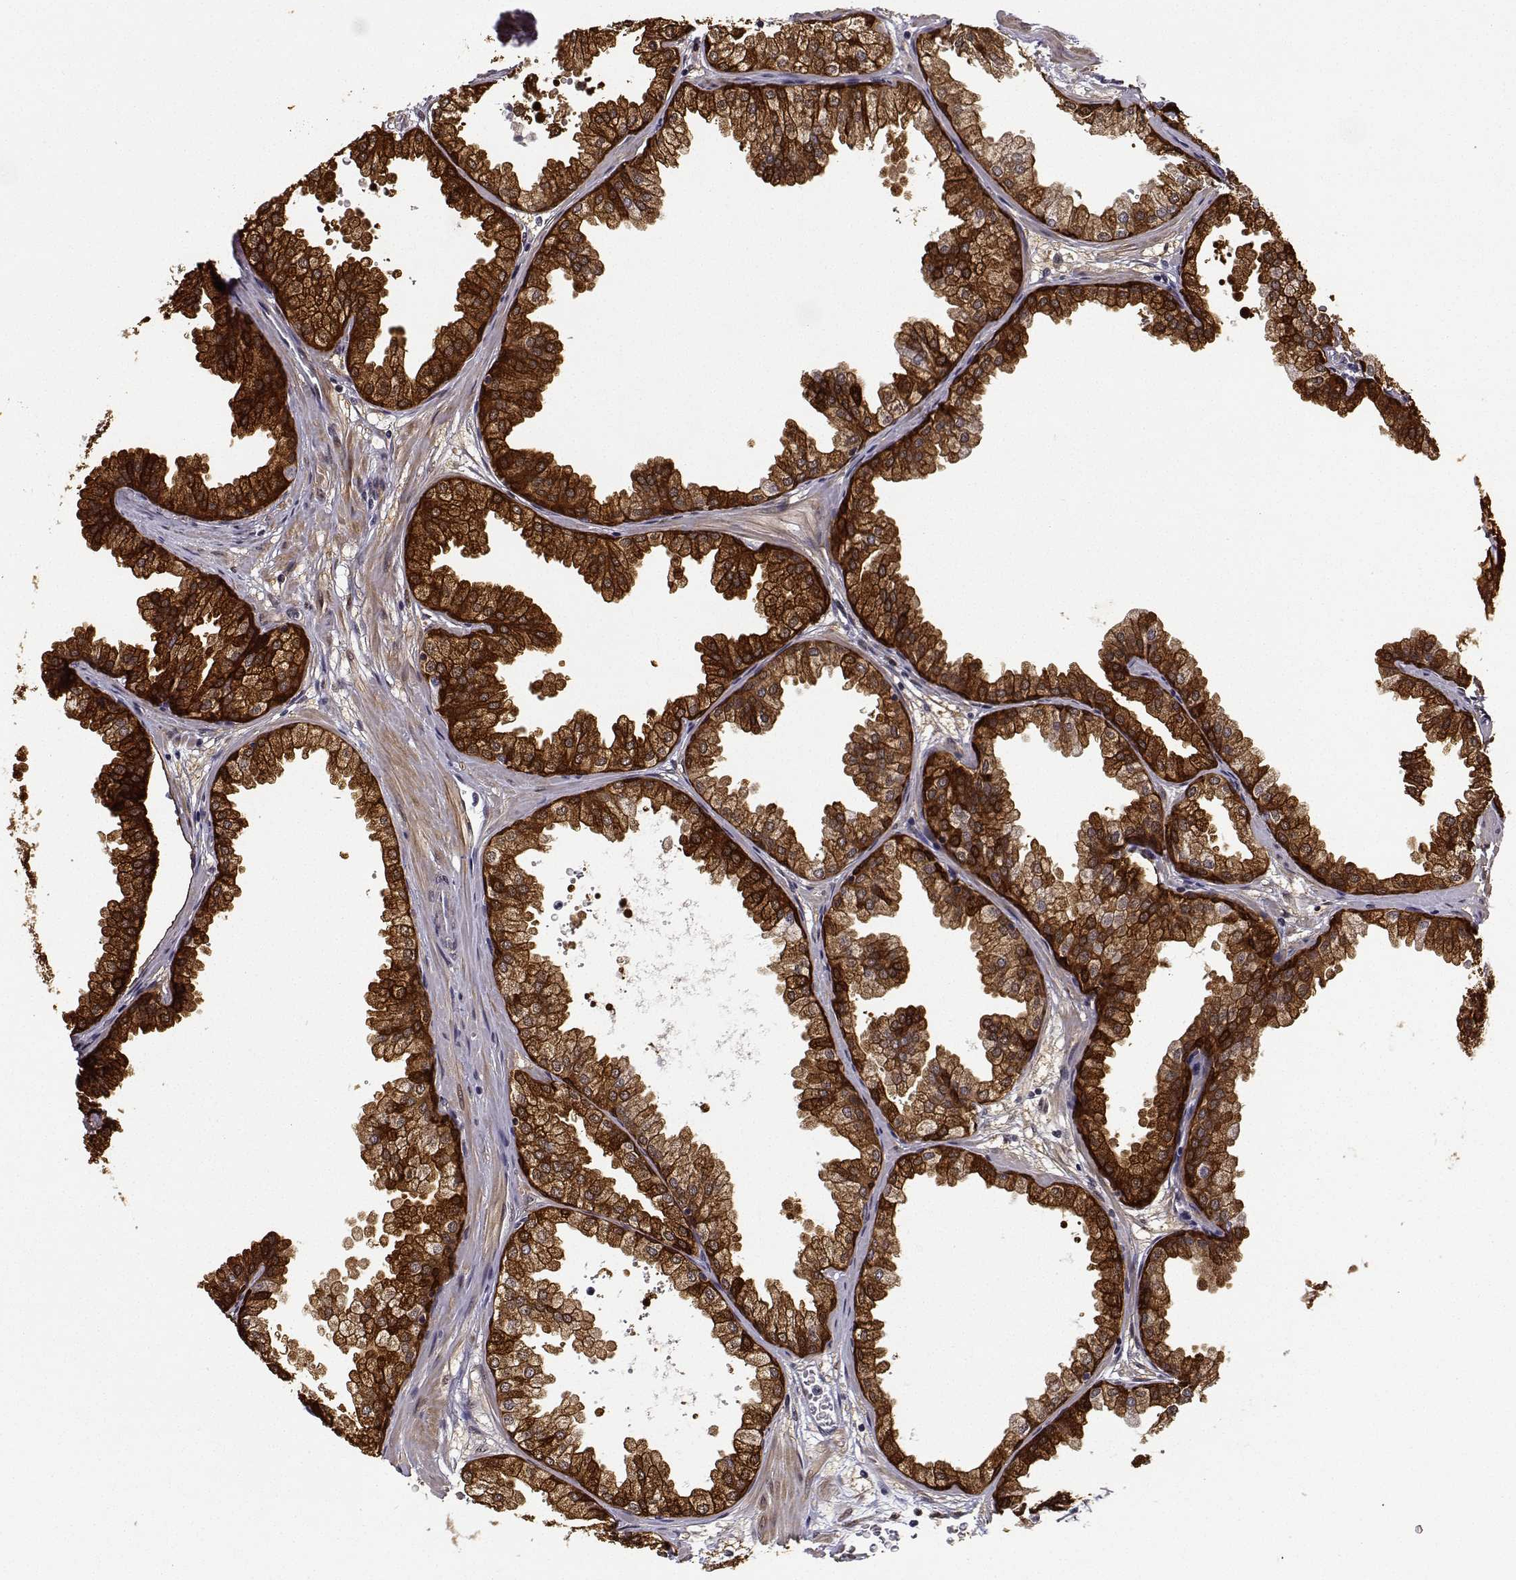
{"staining": {"intensity": "strong", "quantity": ">75%", "location": "cytoplasmic/membranous"}, "tissue": "prostate", "cell_type": "Glandular cells", "image_type": "normal", "snomed": [{"axis": "morphology", "description": "Normal tissue, NOS"}, {"axis": "topography", "description": "Prostate"}], "caption": "The micrograph exhibits staining of normal prostate, revealing strong cytoplasmic/membranous protein positivity (brown color) within glandular cells.", "gene": "PHGDH", "patient": {"sex": "male", "age": 37}}